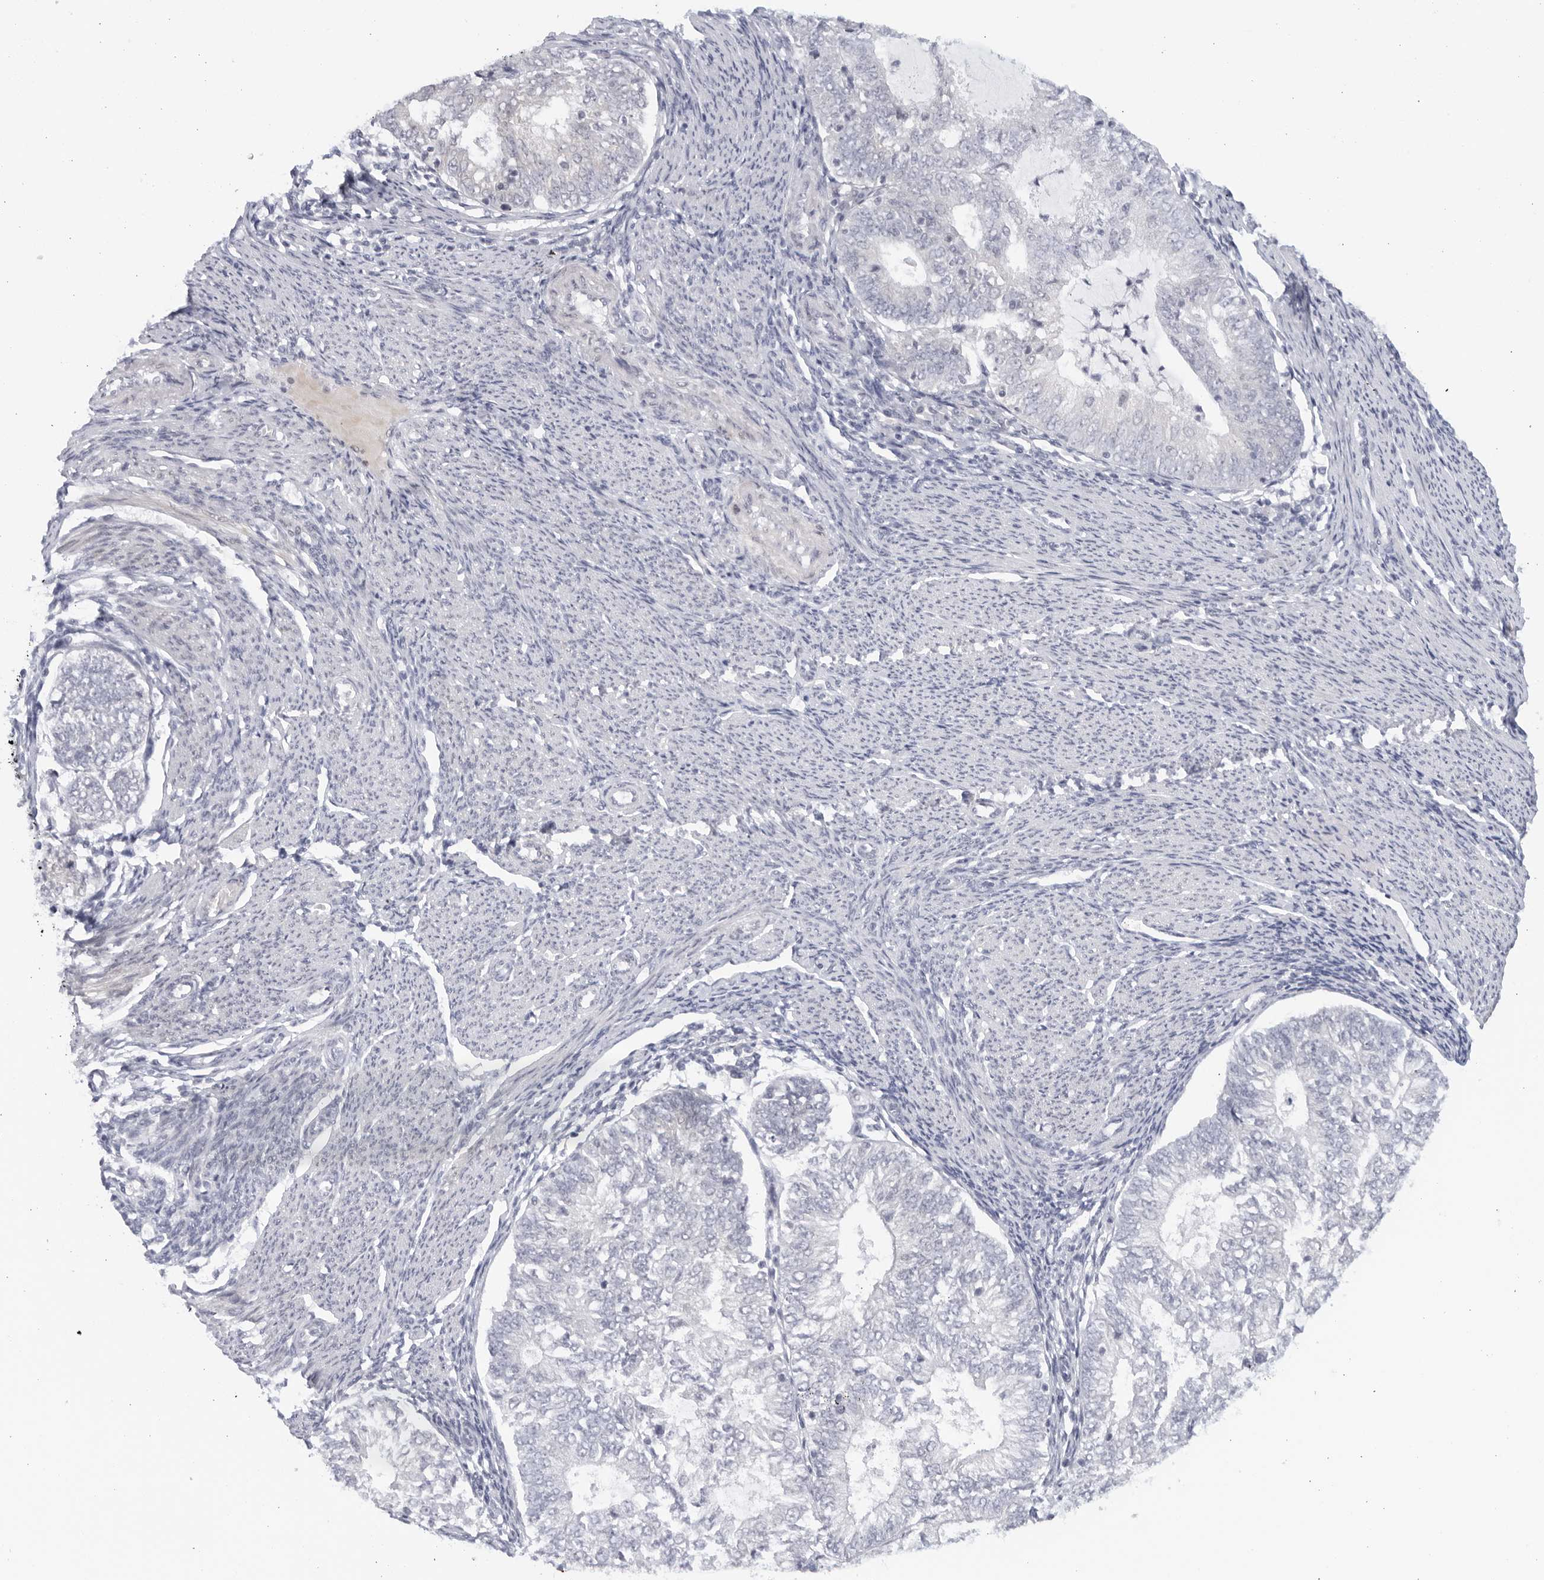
{"staining": {"intensity": "negative", "quantity": "none", "location": "none"}, "tissue": "endometrial cancer", "cell_type": "Tumor cells", "image_type": "cancer", "snomed": [{"axis": "morphology", "description": "Adenocarcinoma, NOS"}, {"axis": "topography", "description": "Endometrium"}], "caption": "This is an immunohistochemistry (IHC) micrograph of endometrial adenocarcinoma. There is no positivity in tumor cells.", "gene": "WDTC1", "patient": {"sex": "female", "age": 57}}